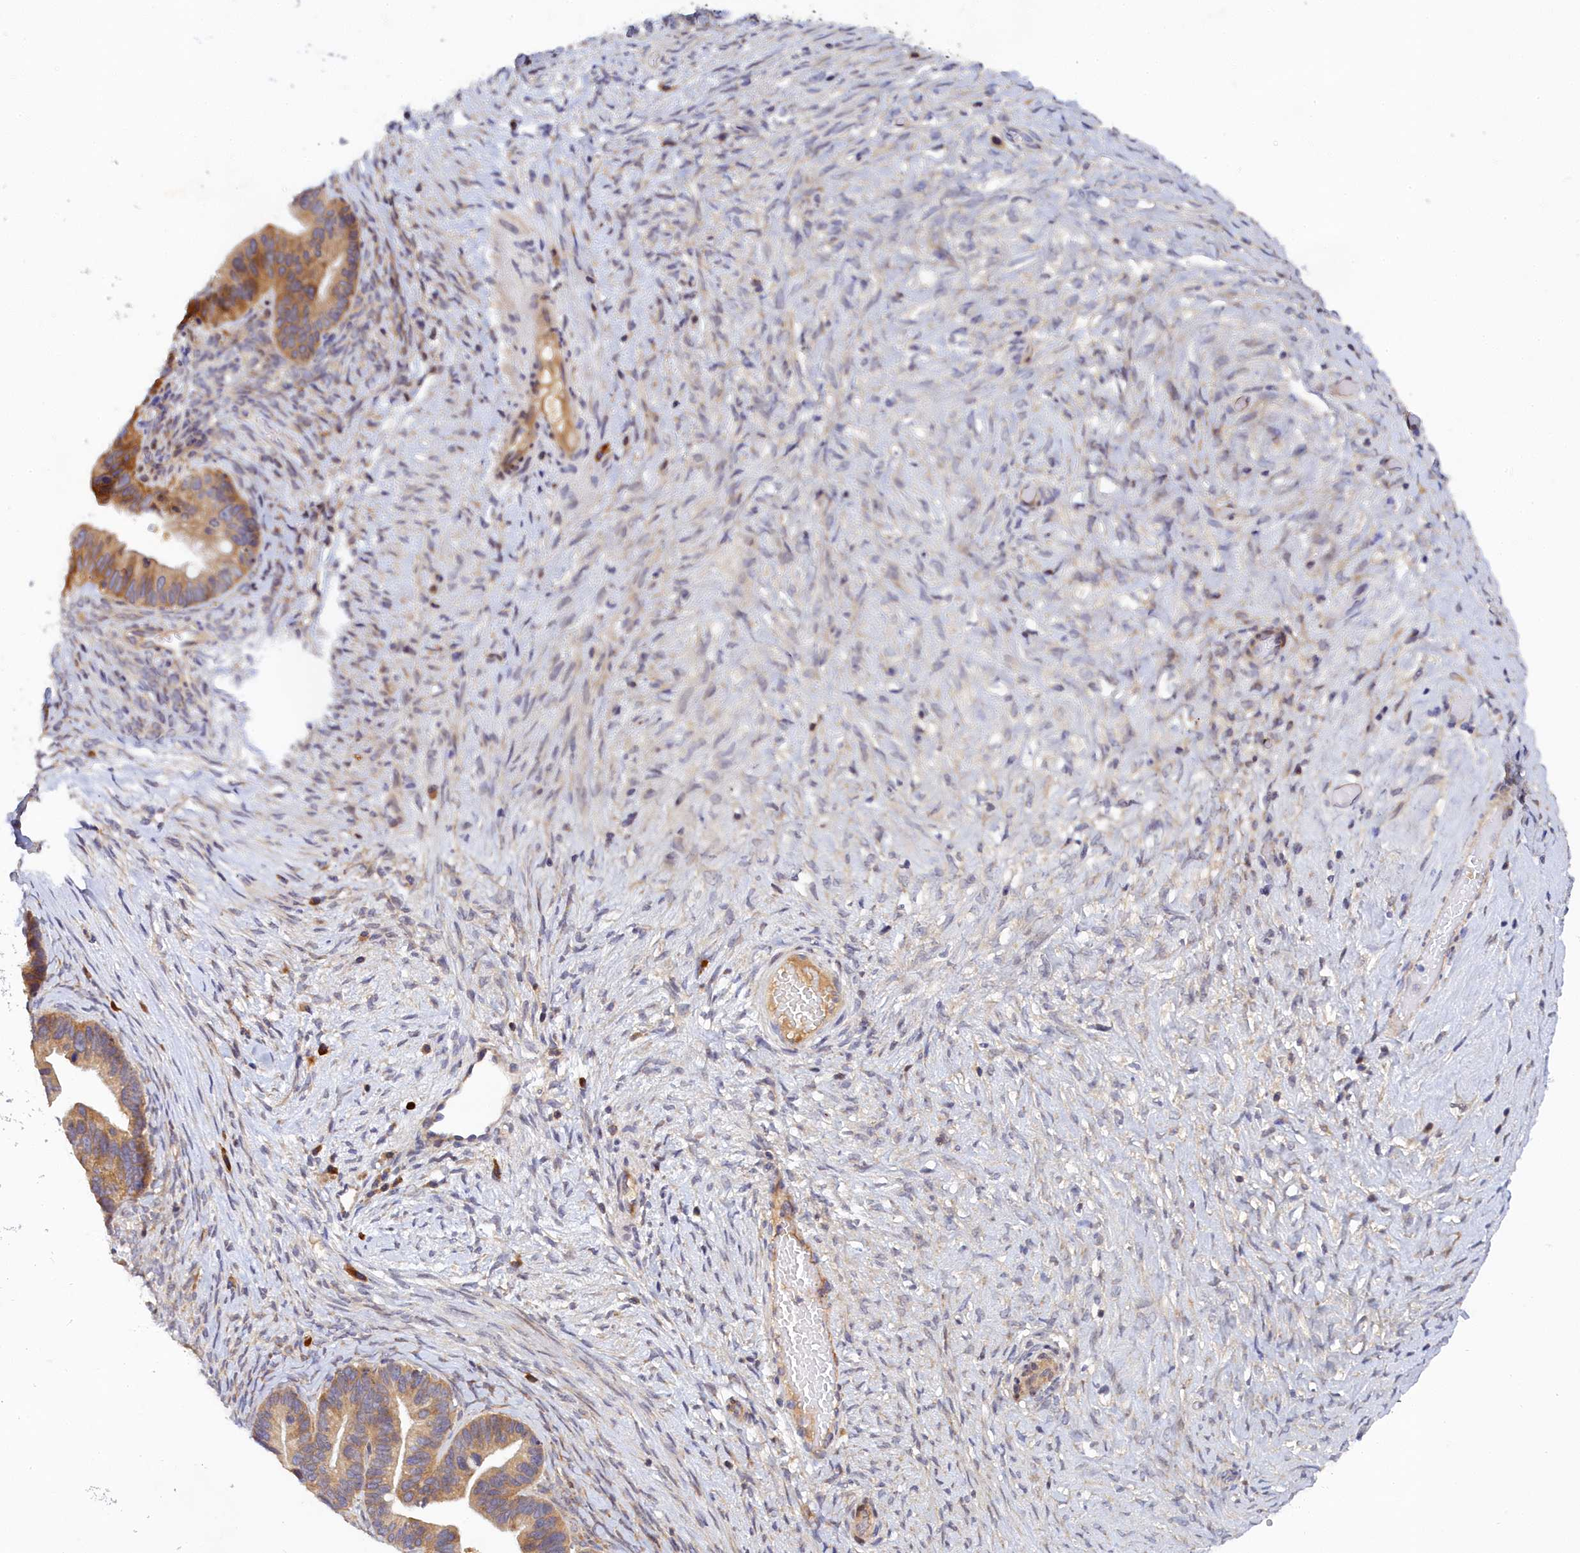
{"staining": {"intensity": "moderate", "quantity": ">75%", "location": "cytoplasmic/membranous"}, "tissue": "ovarian cancer", "cell_type": "Tumor cells", "image_type": "cancer", "snomed": [{"axis": "morphology", "description": "Cystadenocarcinoma, serous, NOS"}, {"axis": "topography", "description": "Ovary"}], "caption": "An image showing moderate cytoplasmic/membranous expression in approximately >75% of tumor cells in ovarian cancer (serous cystadenocarcinoma), as visualized by brown immunohistochemical staining.", "gene": "SPATA5L1", "patient": {"sex": "female", "age": 56}}